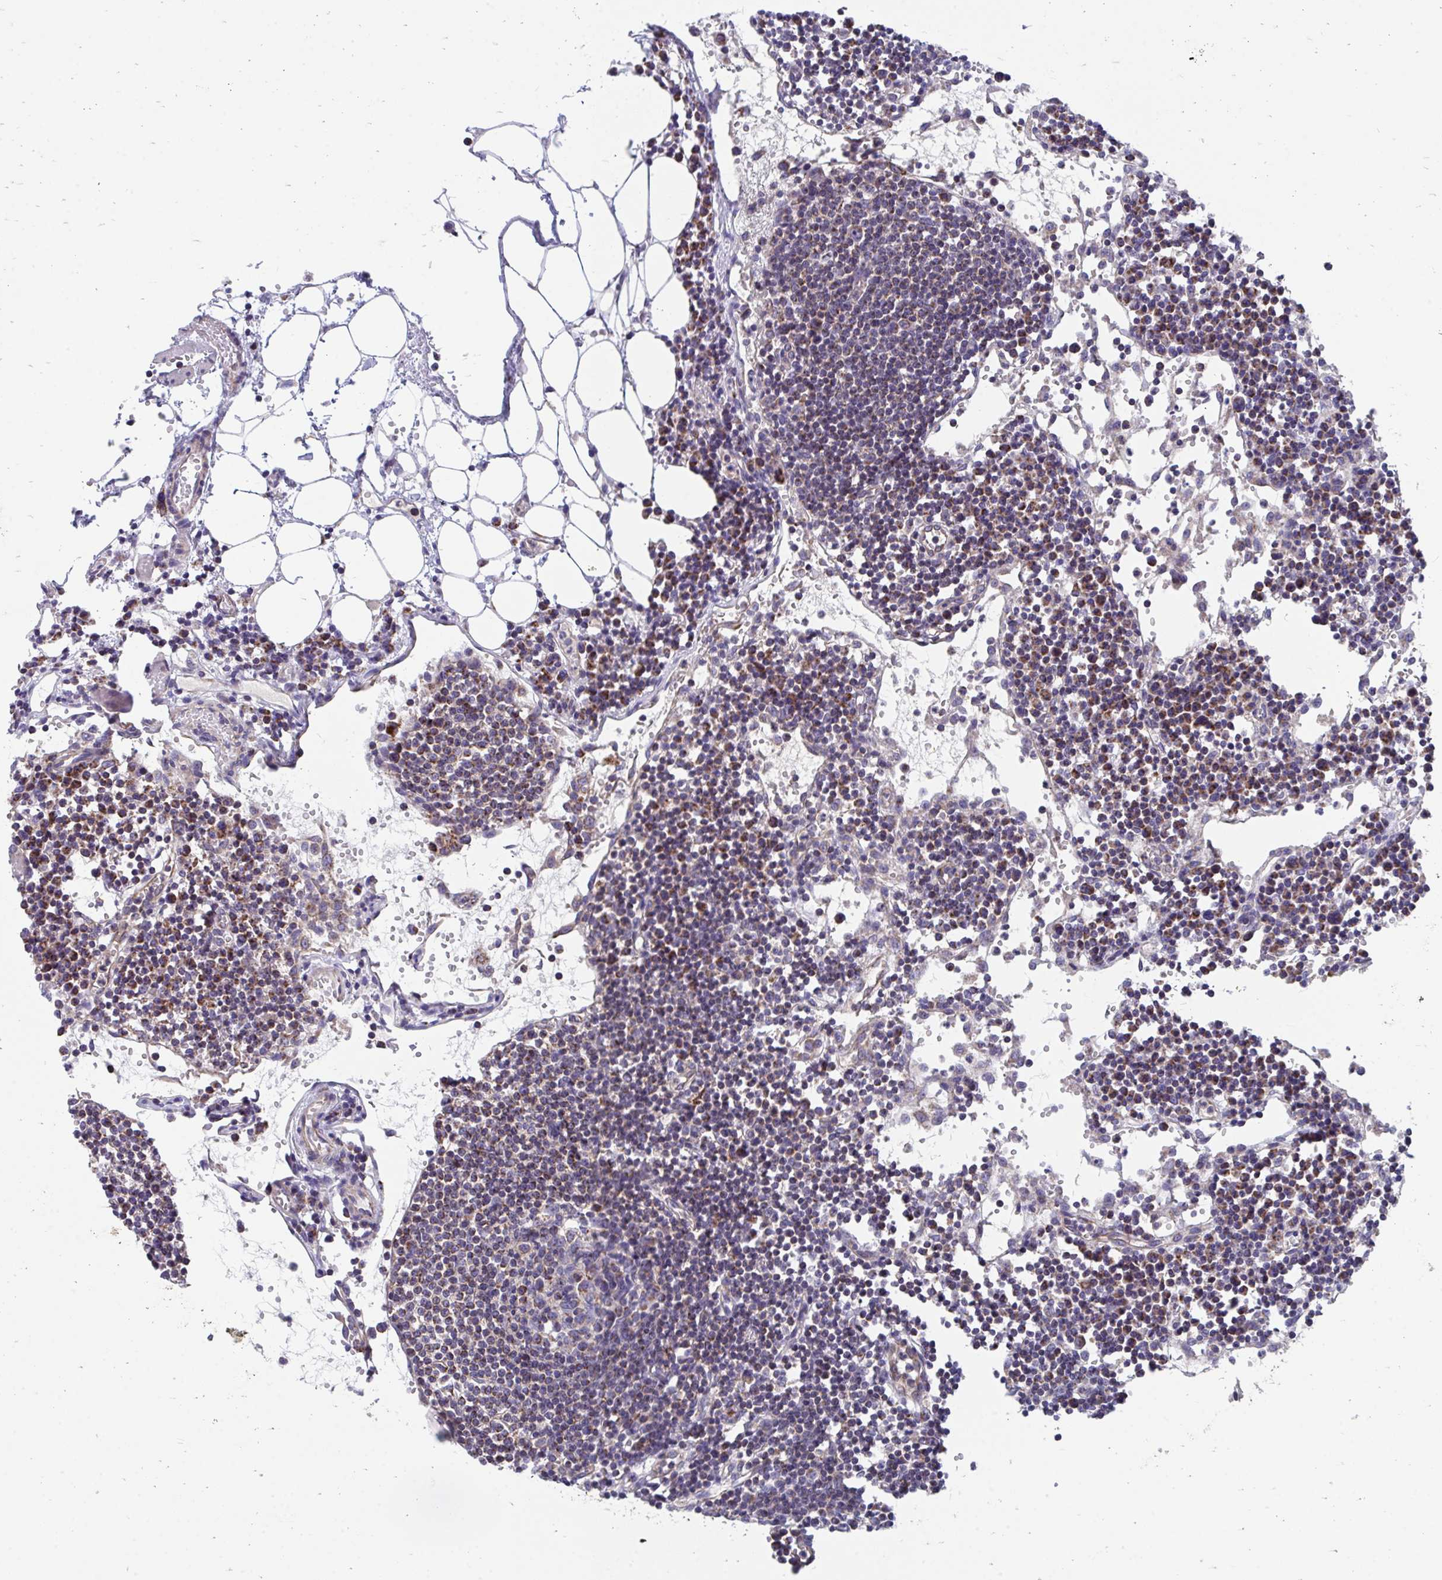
{"staining": {"intensity": "moderate", "quantity": "<25%", "location": "cytoplasmic/membranous"}, "tissue": "lymph node", "cell_type": "Germinal center cells", "image_type": "normal", "snomed": [{"axis": "morphology", "description": "Normal tissue, NOS"}, {"axis": "topography", "description": "Lymph node"}], "caption": "Lymph node stained with DAB immunohistochemistry exhibits low levels of moderate cytoplasmic/membranous staining in about <25% of germinal center cells.", "gene": "FHIP1B", "patient": {"sex": "female", "age": 78}}